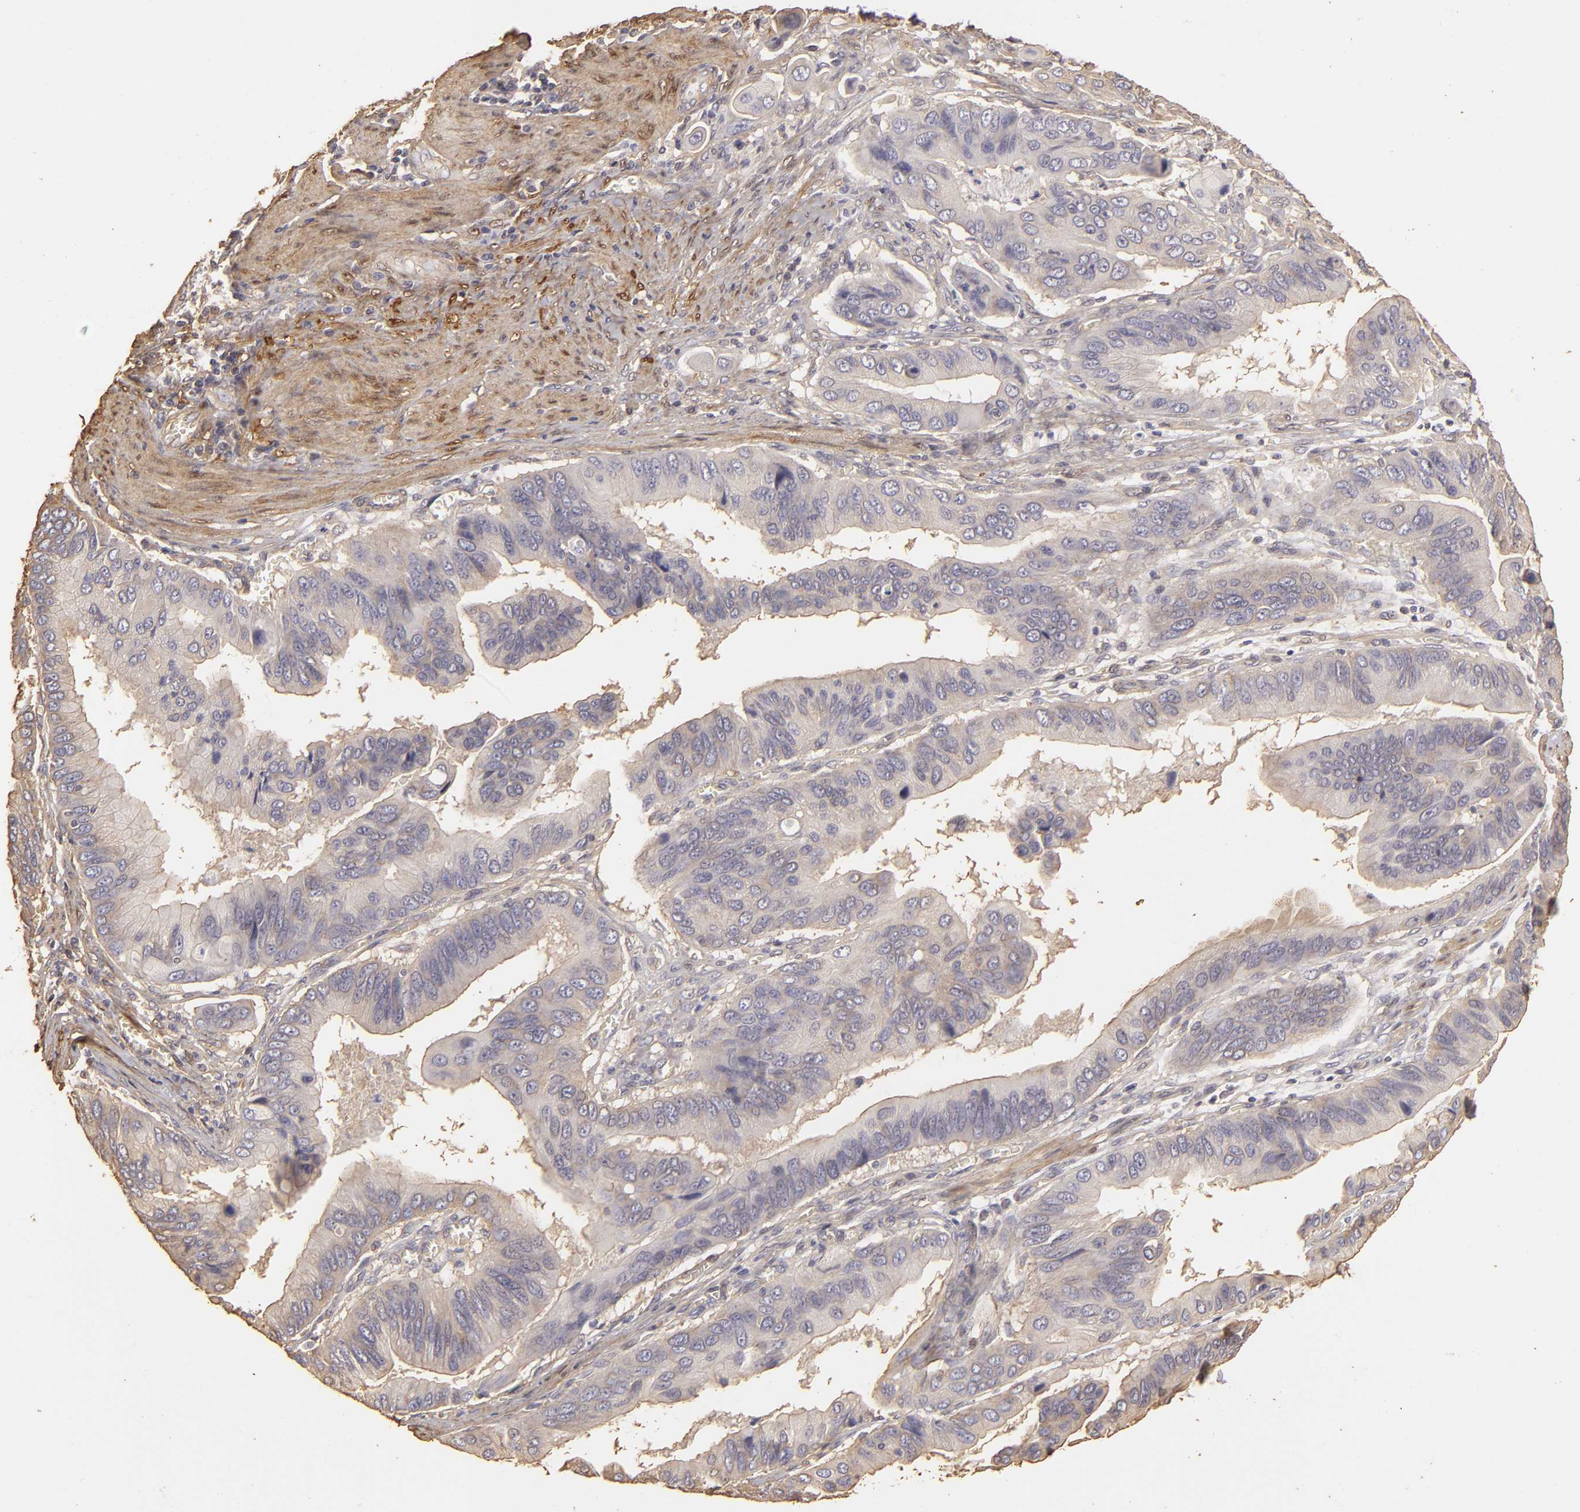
{"staining": {"intensity": "negative", "quantity": "none", "location": "none"}, "tissue": "stomach cancer", "cell_type": "Tumor cells", "image_type": "cancer", "snomed": [{"axis": "morphology", "description": "Adenocarcinoma, NOS"}, {"axis": "topography", "description": "Stomach, upper"}], "caption": "High magnification brightfield microscopy of stomach adenocarcinoma stained with DAB (3,3'-diaminobenzidine) (brown) and counterstained with hematoxylin (blue): tumor cells show no significant staining.", "gene": "HSPB6", "patient": {"sex": "male", "age": 80}}